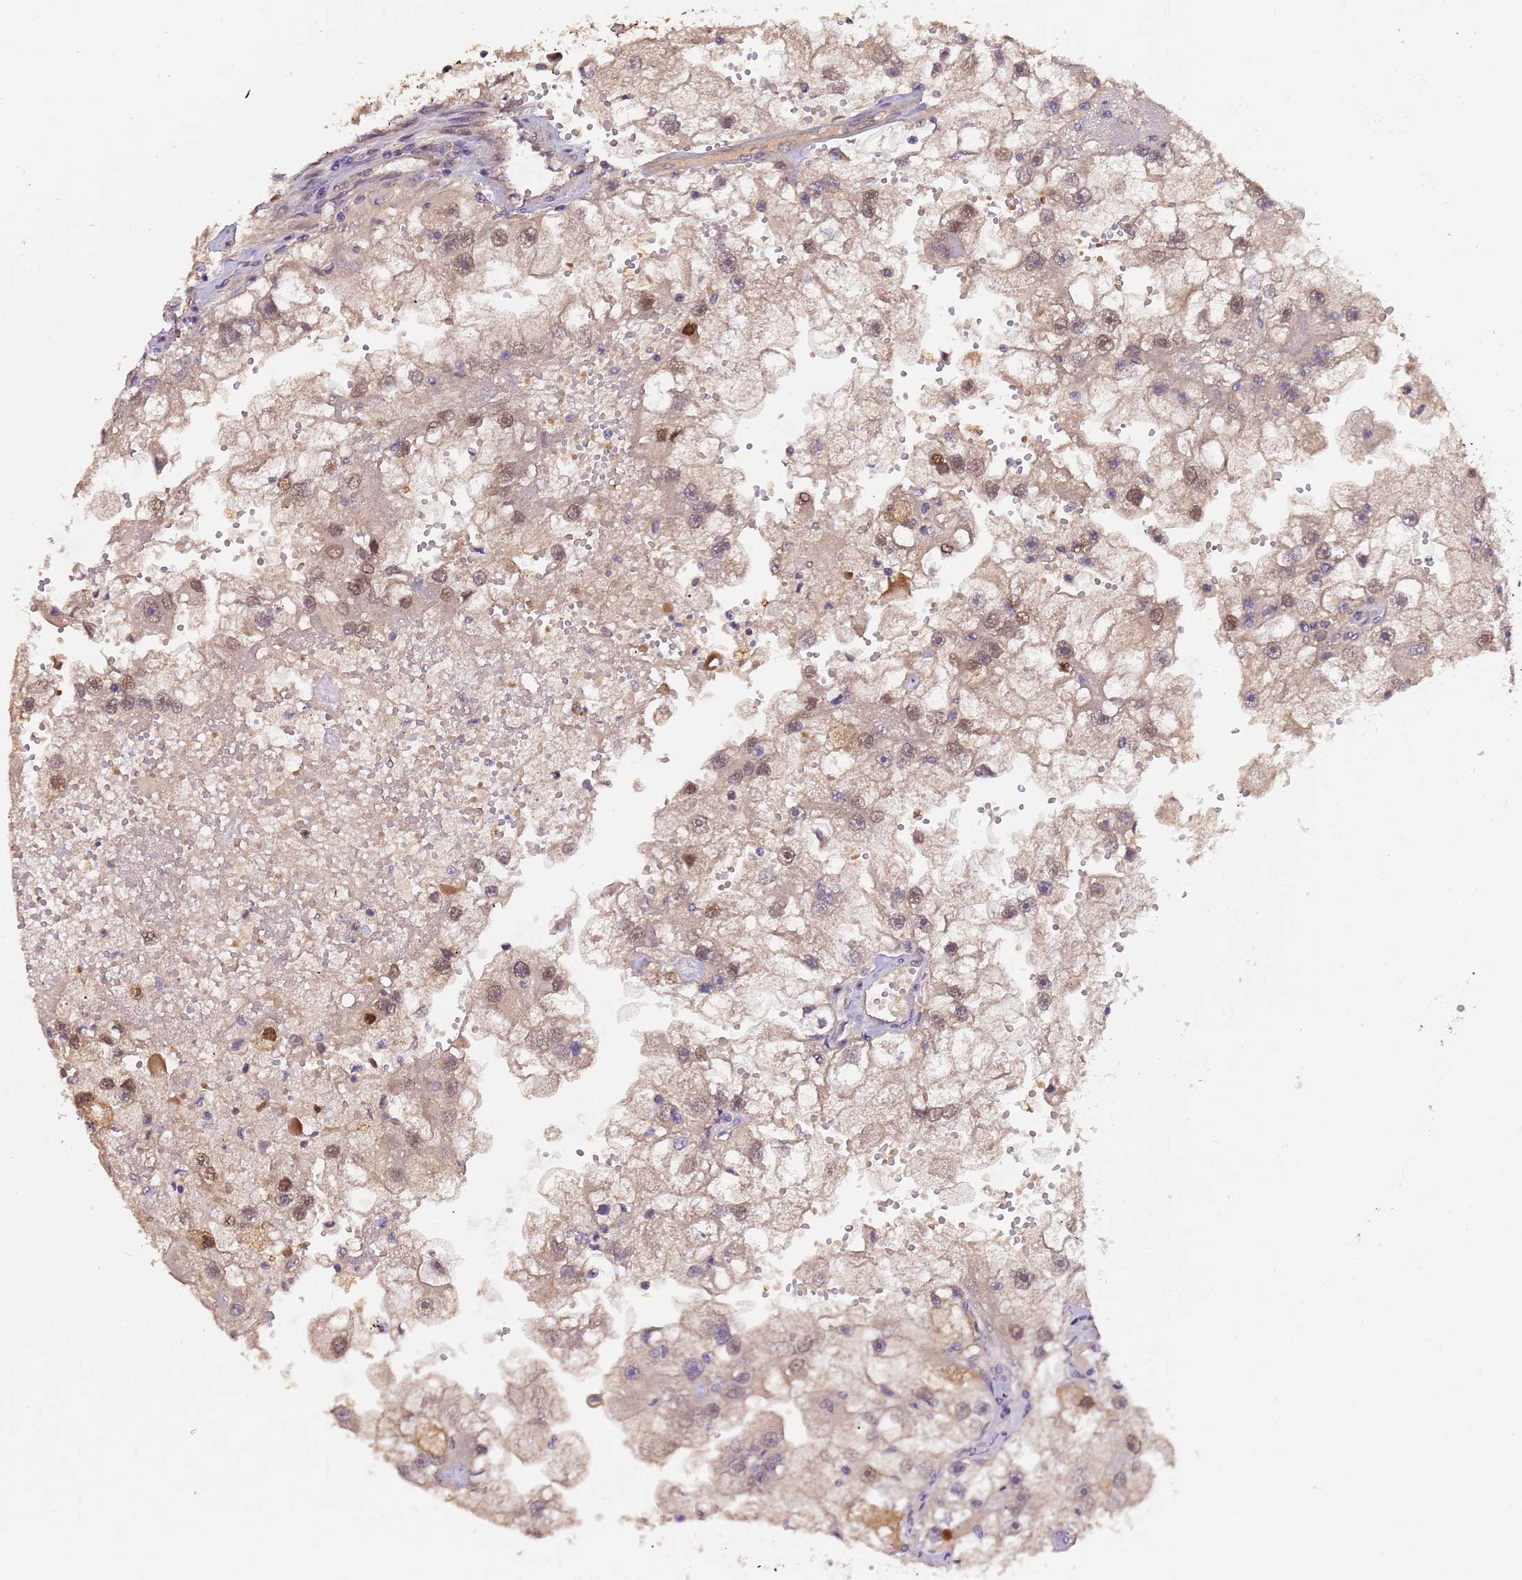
{"staining": {"intensity": "moderate", "quantity": "<25%", "location": "nuclear"}, "tissue": "renal cancer", "cell_type": "Tumor cells", "image_type": "cancer", "snomed": [{"axis": "morphology", "description": "Adenocarcinoma, NOS"}, {"axis": "topography", "description": "Kidney"}], "caption": "Renal cancer stained with DAB (3,3'-diaminobenzidine) IHC shows low levels of moderate nuclear staining in approximately <25% of tumor cells. Ihc stains the protein of interest in brown and the nuclei are stained blue.", "gene": "ZBTB5", "patient": {"sex": "male", "age": 63}}